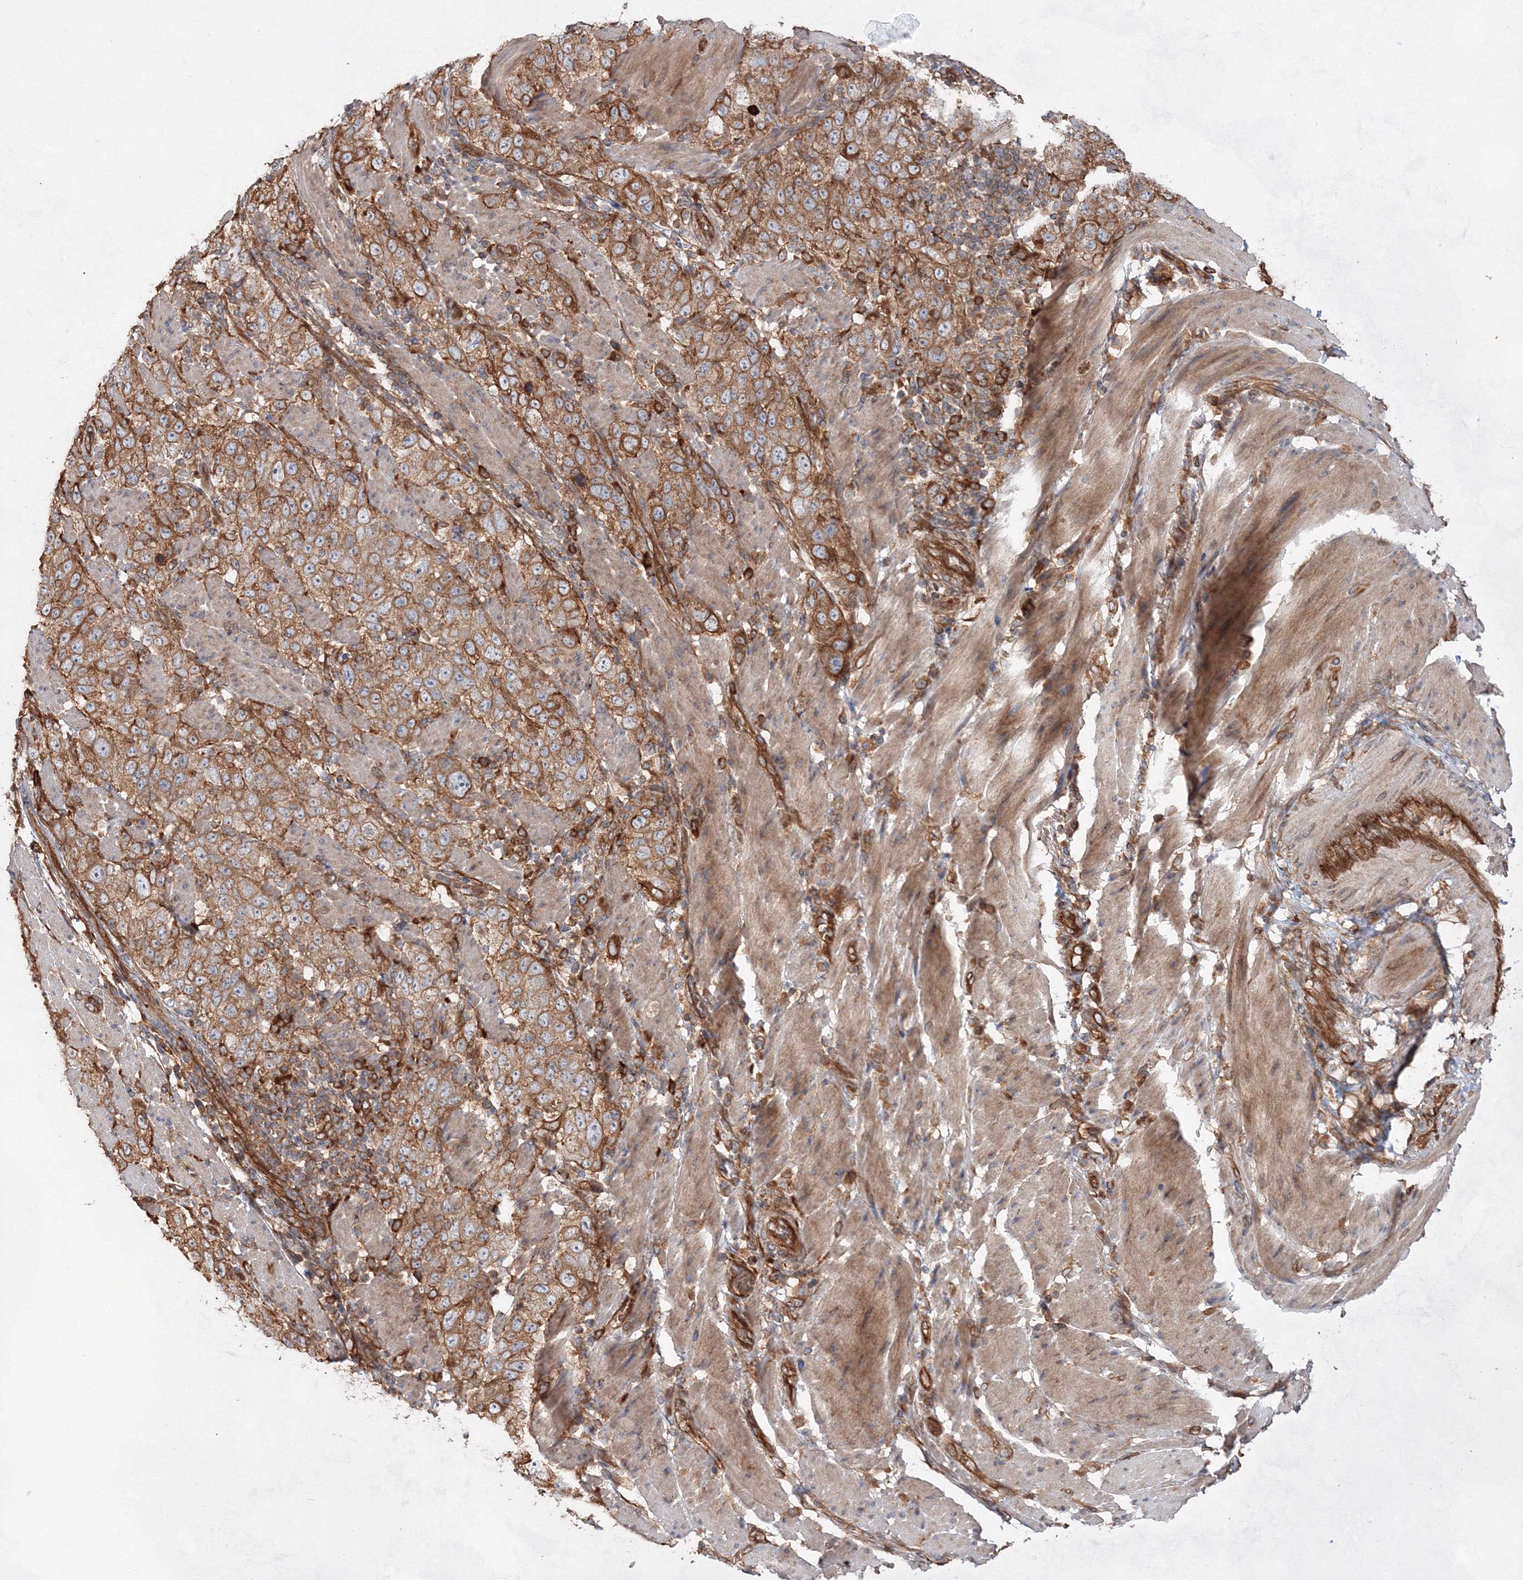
{"staining": {"intensity": "moderate", "quantity": ">75%", "location": "cytoplasmic/membranous"}, "tissue": "stomach cancer", "cell_type": "Tumor cells", "image_type": "cancer", "snomed": [{"axis": "morphology", "description": "Adenocarcinoma, NOS"}, {"axis": "topography", "description": "Stomach"}], "caption": "A high-resolution micrograph shows immunohistochemistry staining of stomach cancer (adenocarcinoma), which shows moderate cytoplasmic/membranous staining in approximately >75% of tumor cells.", "gene": "EXOC6", "patient": {"sex": "male", "age": 48}}